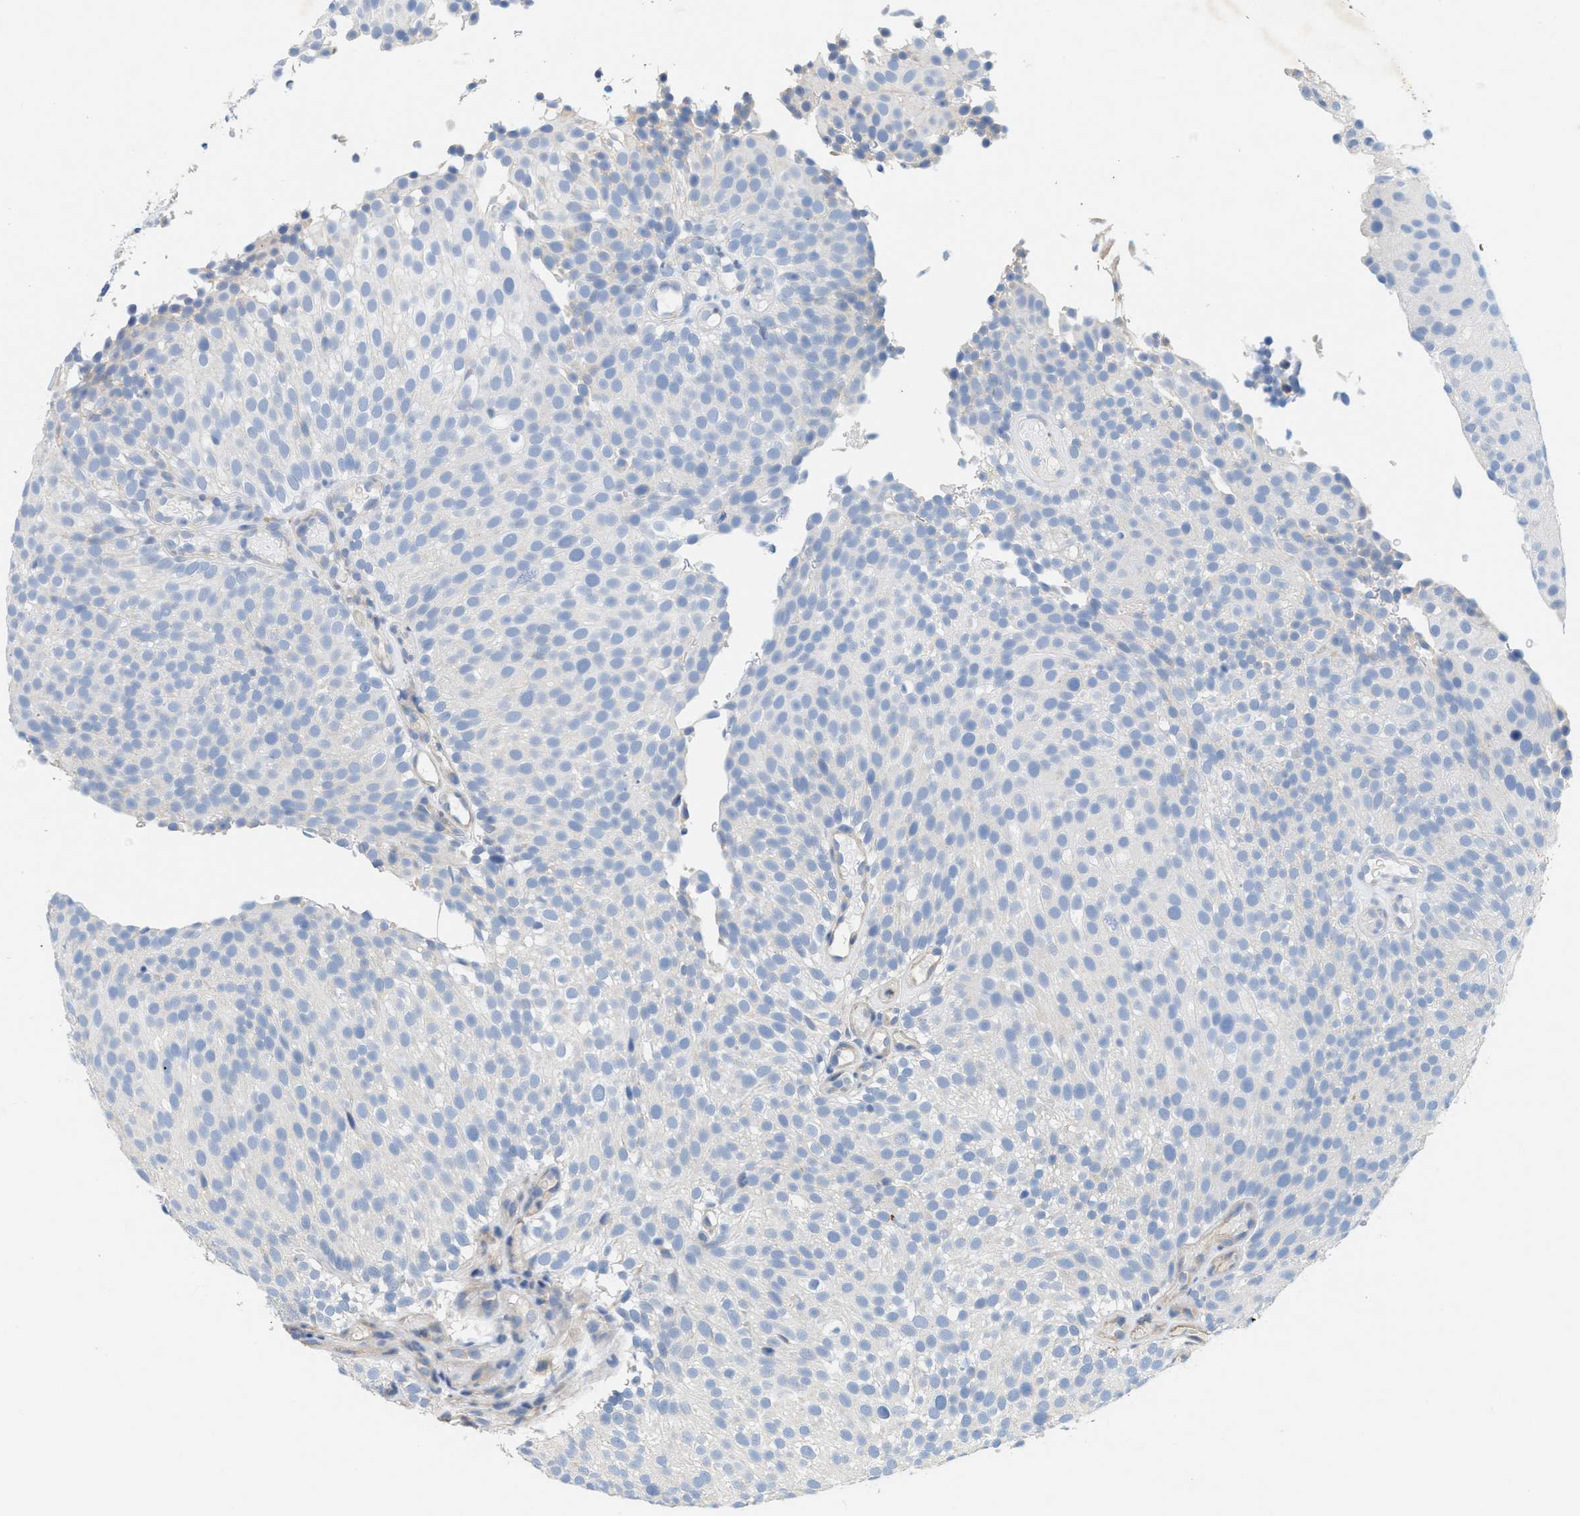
{"staining": {"intensity": "negative", "quantity": "none", "location": "none"}, "tissue": "urothelial cancer", "cell_type": "Tumor cells", "image_type": "cancer", "snomed": [{"axis": "morphology", "description": "Urothelial carcinoma, Low grade"}, {"axis": "topography", "description": "Urinary bladder"}], "caption": "This is an IHC micrograph of human low-grade urothelial carcinoma. There is no expression in tumor cells.", "gene": "CPA2", "patient": {"sex": "male", "age": 78}}